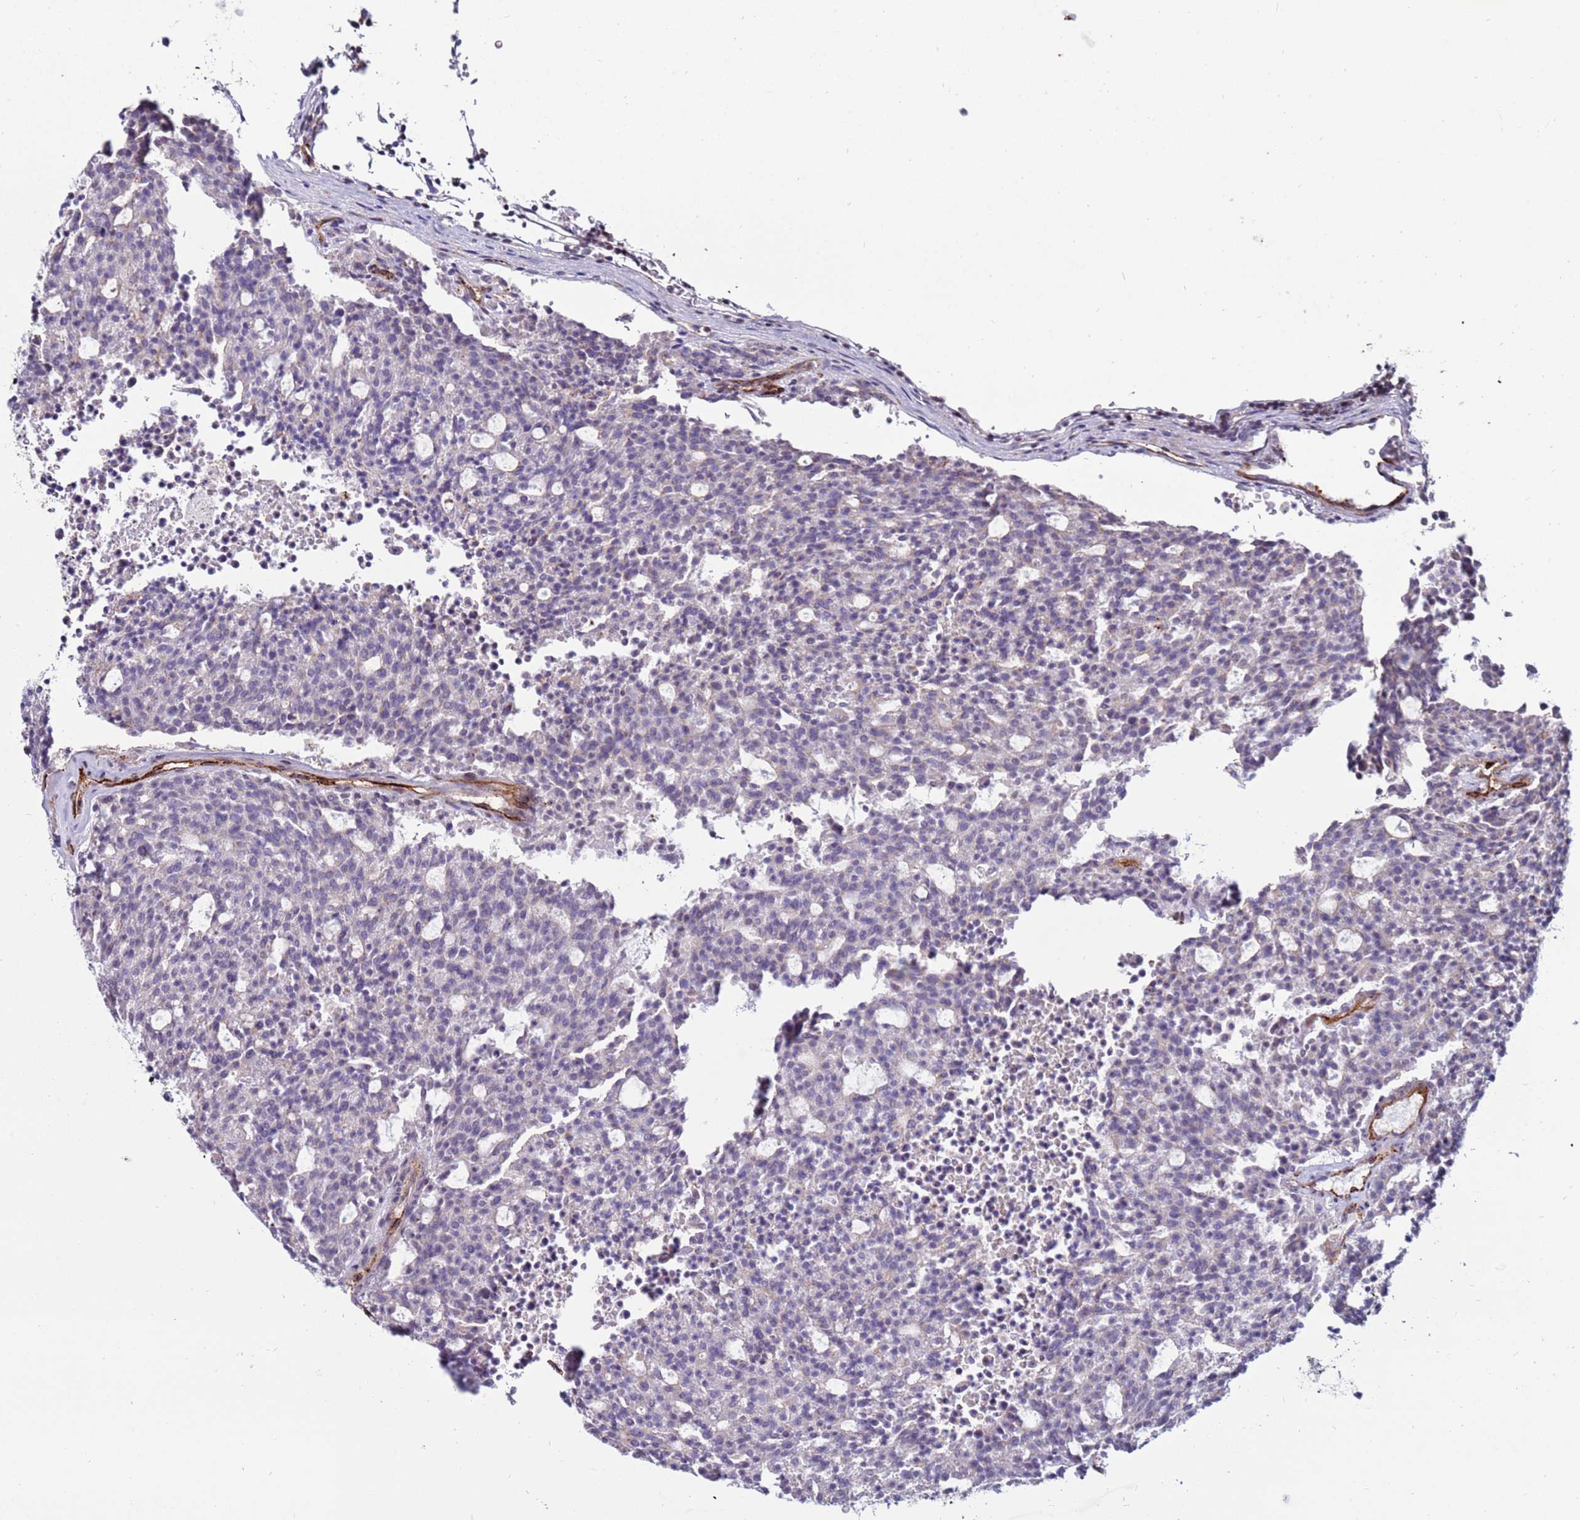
{"staining": {"intensity": "negative", "quantity": "none", "location": "none"}, "tissue": "carcinoid", "cell_type": "Tumor cells", "image_type": "cancer", "snomed": [{"axis": "morphology", "description": "Carcinoid, malignant, NOS"}, {"axis": "topography", "description": "Pancreas"}], "caption": "Carcinoid (malignant) was stained to show a protein in brown. There is no significant staining in tumor cells. (Immunohistochemistry, brightfield microscopy, high magnification).", "gene": "CLEC4M", "patient": {"sex": "female", "age": 54}}